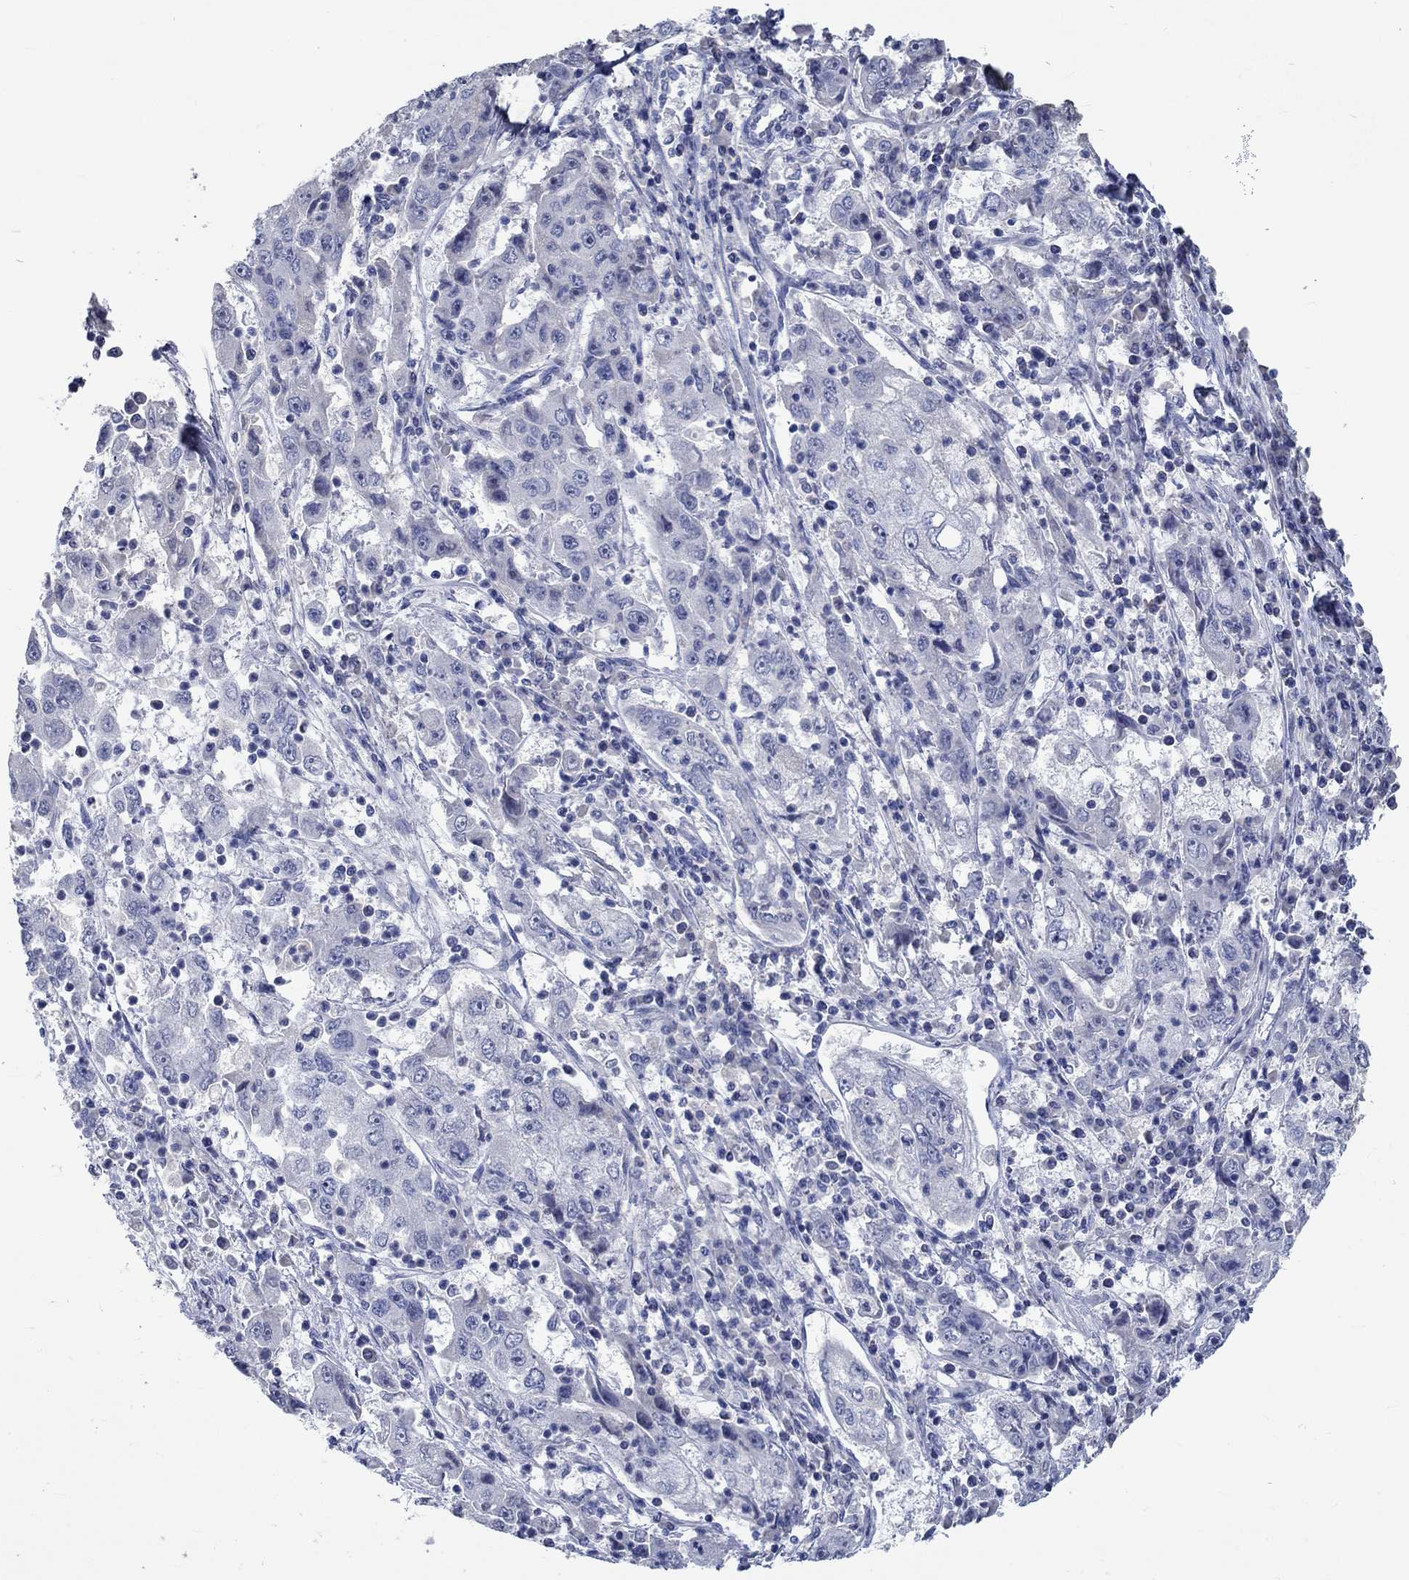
{"staining": {"intensity": "negative", "quantity": "none", "location": "none"}, "tissue": "cervical cancer", "cell_type": "Tumor cells", "image_type": "cancer", "snomed": [{"axis": "morphology", "description": "Squamous cell carcinoma, NOS"}, {"axis": "topography", "description": "Cervix"}], "caption": "Immunohistochemical staining of cervical cancer displays no significant positivity in tumor cells.", "gene": "C4orf47", "patient": {"sex": "female", "age": 36}}